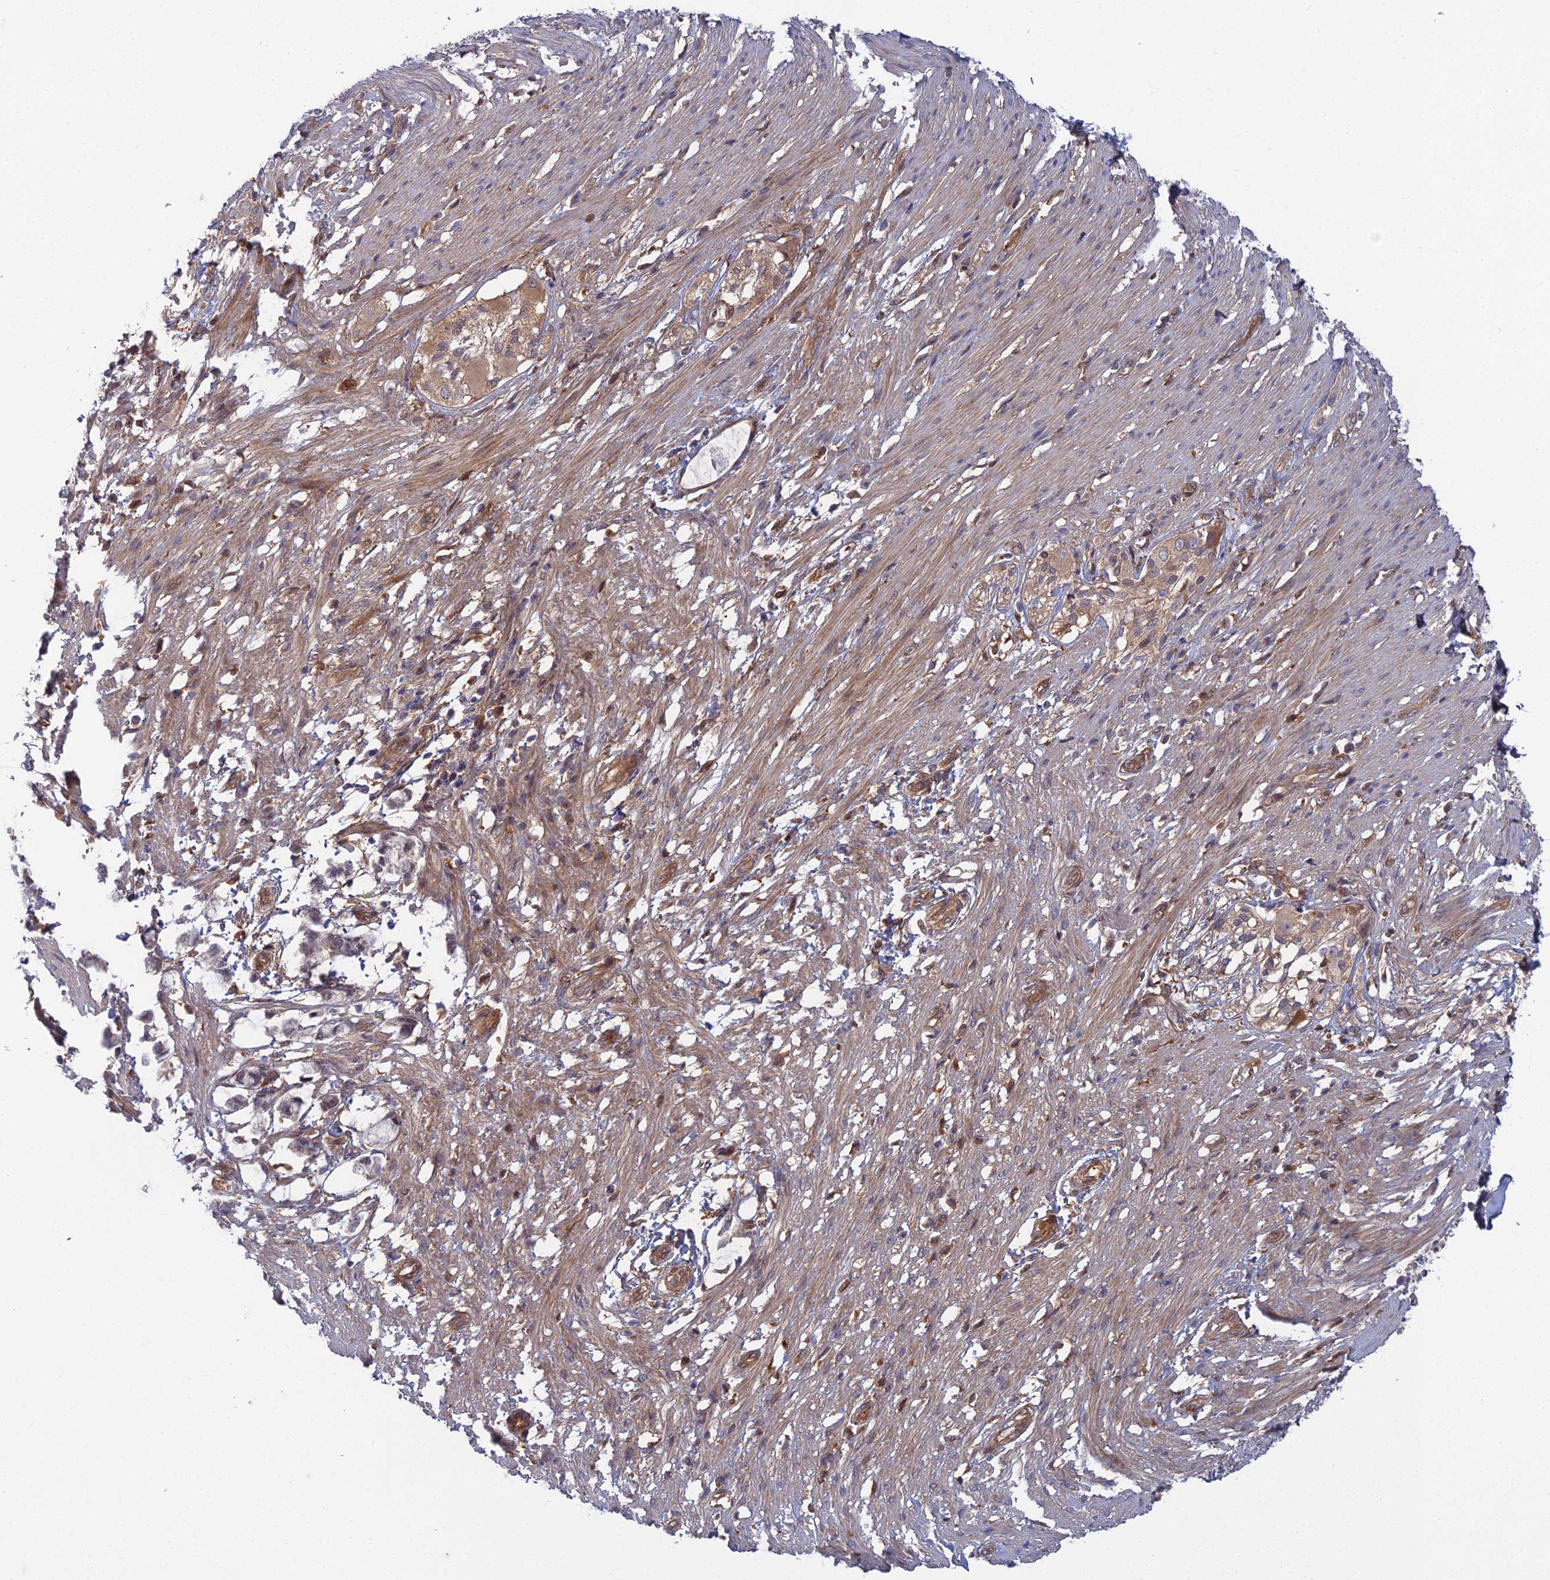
{"staining": {"intensity": "moderate", "quantity": ">75%", "location": "cytoplasmic/membranous"}, "tissue": "smooth muscle", "cell_type": "Smooth muscle cells", "image_type": "normal", "snomed": [{"axis": "morphology", "description": "Normal tissue, NOS"}, {"axis": "morphology", "description": "Adenocarcinoma, NOS"}, {"axis": "topography", "description": "Colon"}, {"axis": "topography", "description": "Peripheral nerve tissue"}], "caption": "Brown immunohistochemical staining in benign smooth muscle reveals moderate cytoplasmic/membranous expression in approximately >75% of smooth muscle cells.", "gene": "ABHD1", "patient": {"sex": "male", "age": 14}}